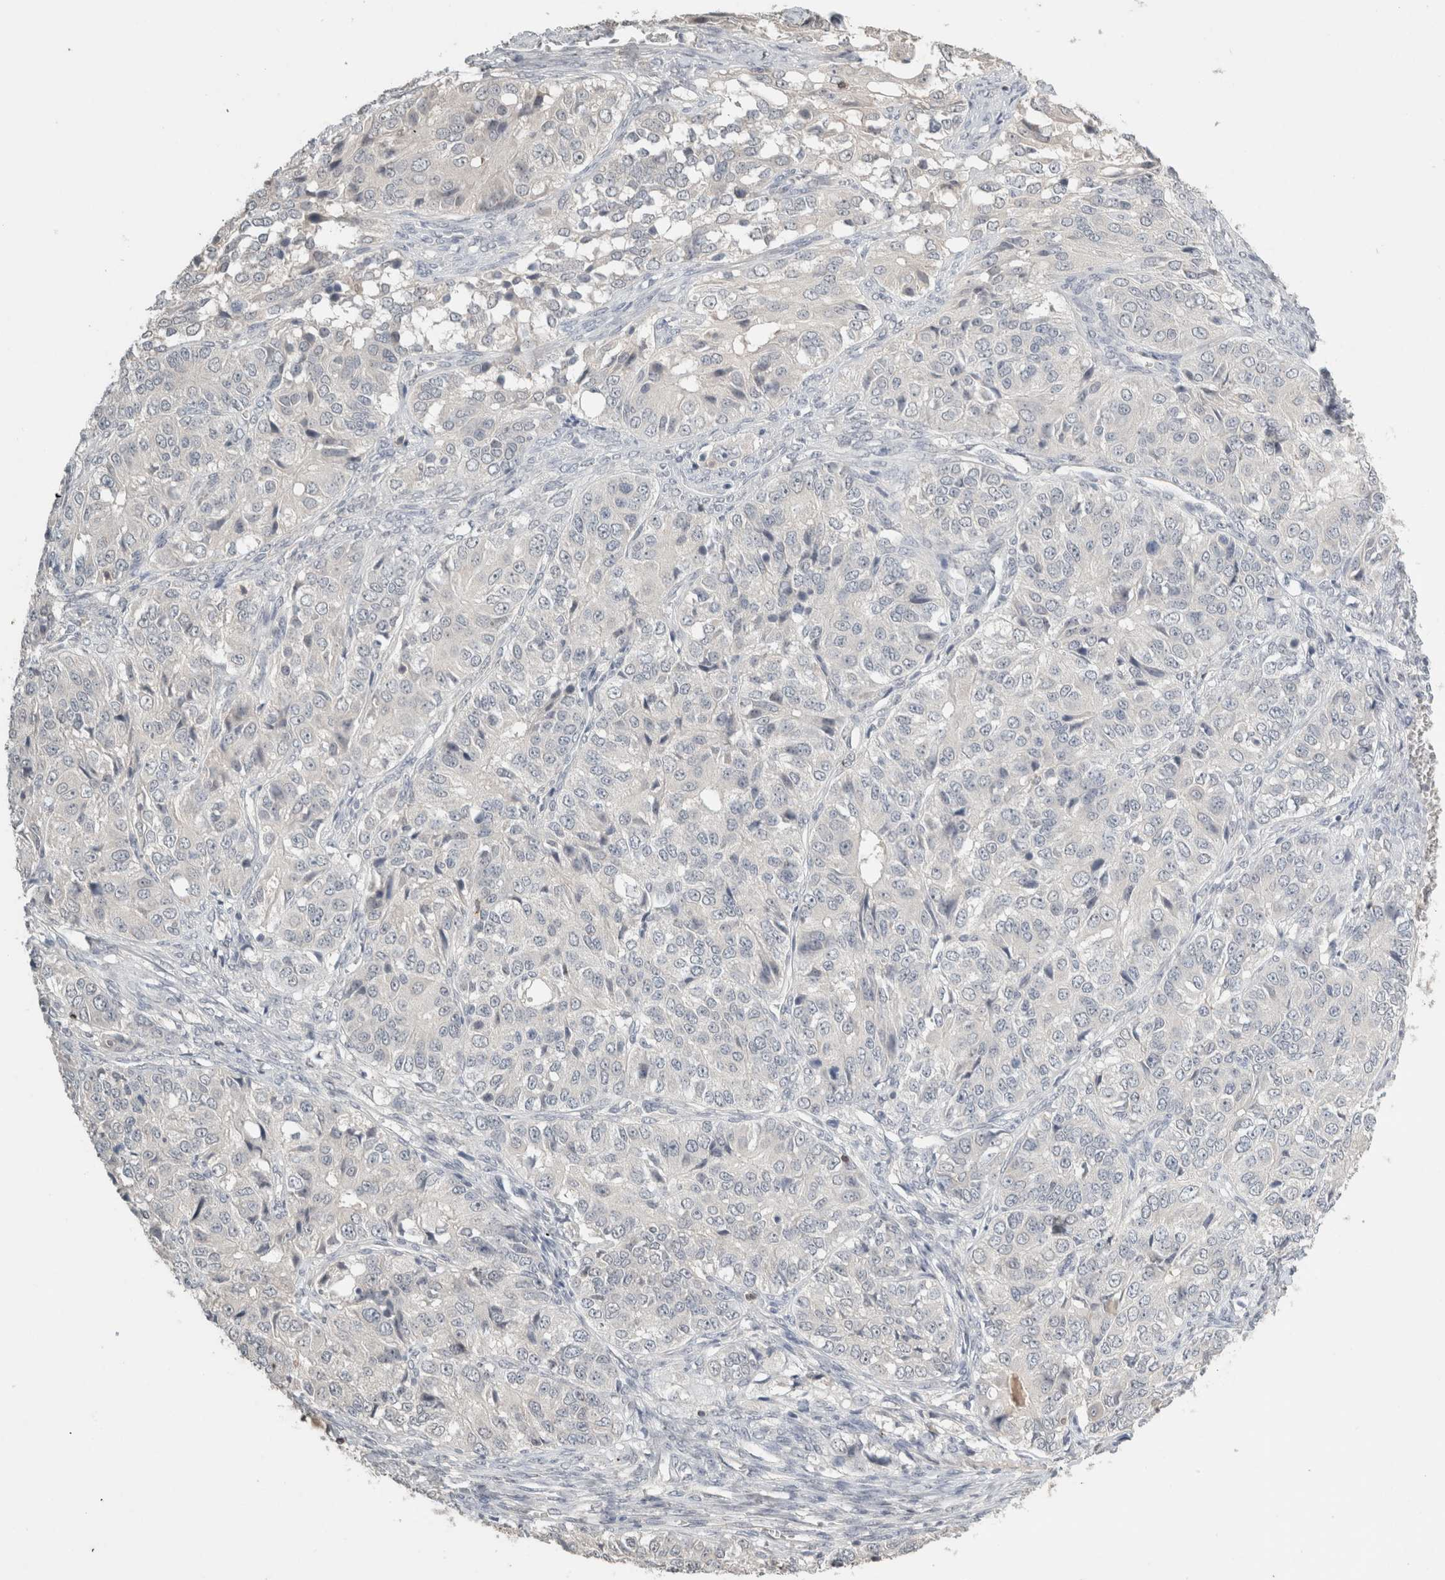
{"staining": {"intensity": "negative", "quantity": "none", "location": "none"}, "tissue": "ovarian cancer", "cell_type": "Tumor cells", "image_type": "cancer", "snomed": [{"axis": "morphology", "description": "Carcinoma, endometroid"}, {"axis": "topography", "description": "Ovary"}], "caption": "Protein analysis of ovarian endometroid carcinoma shows no significant expression in tumor cells.", "gene": "TRAT1", "patient": {"sex": "female", "age": 51}}